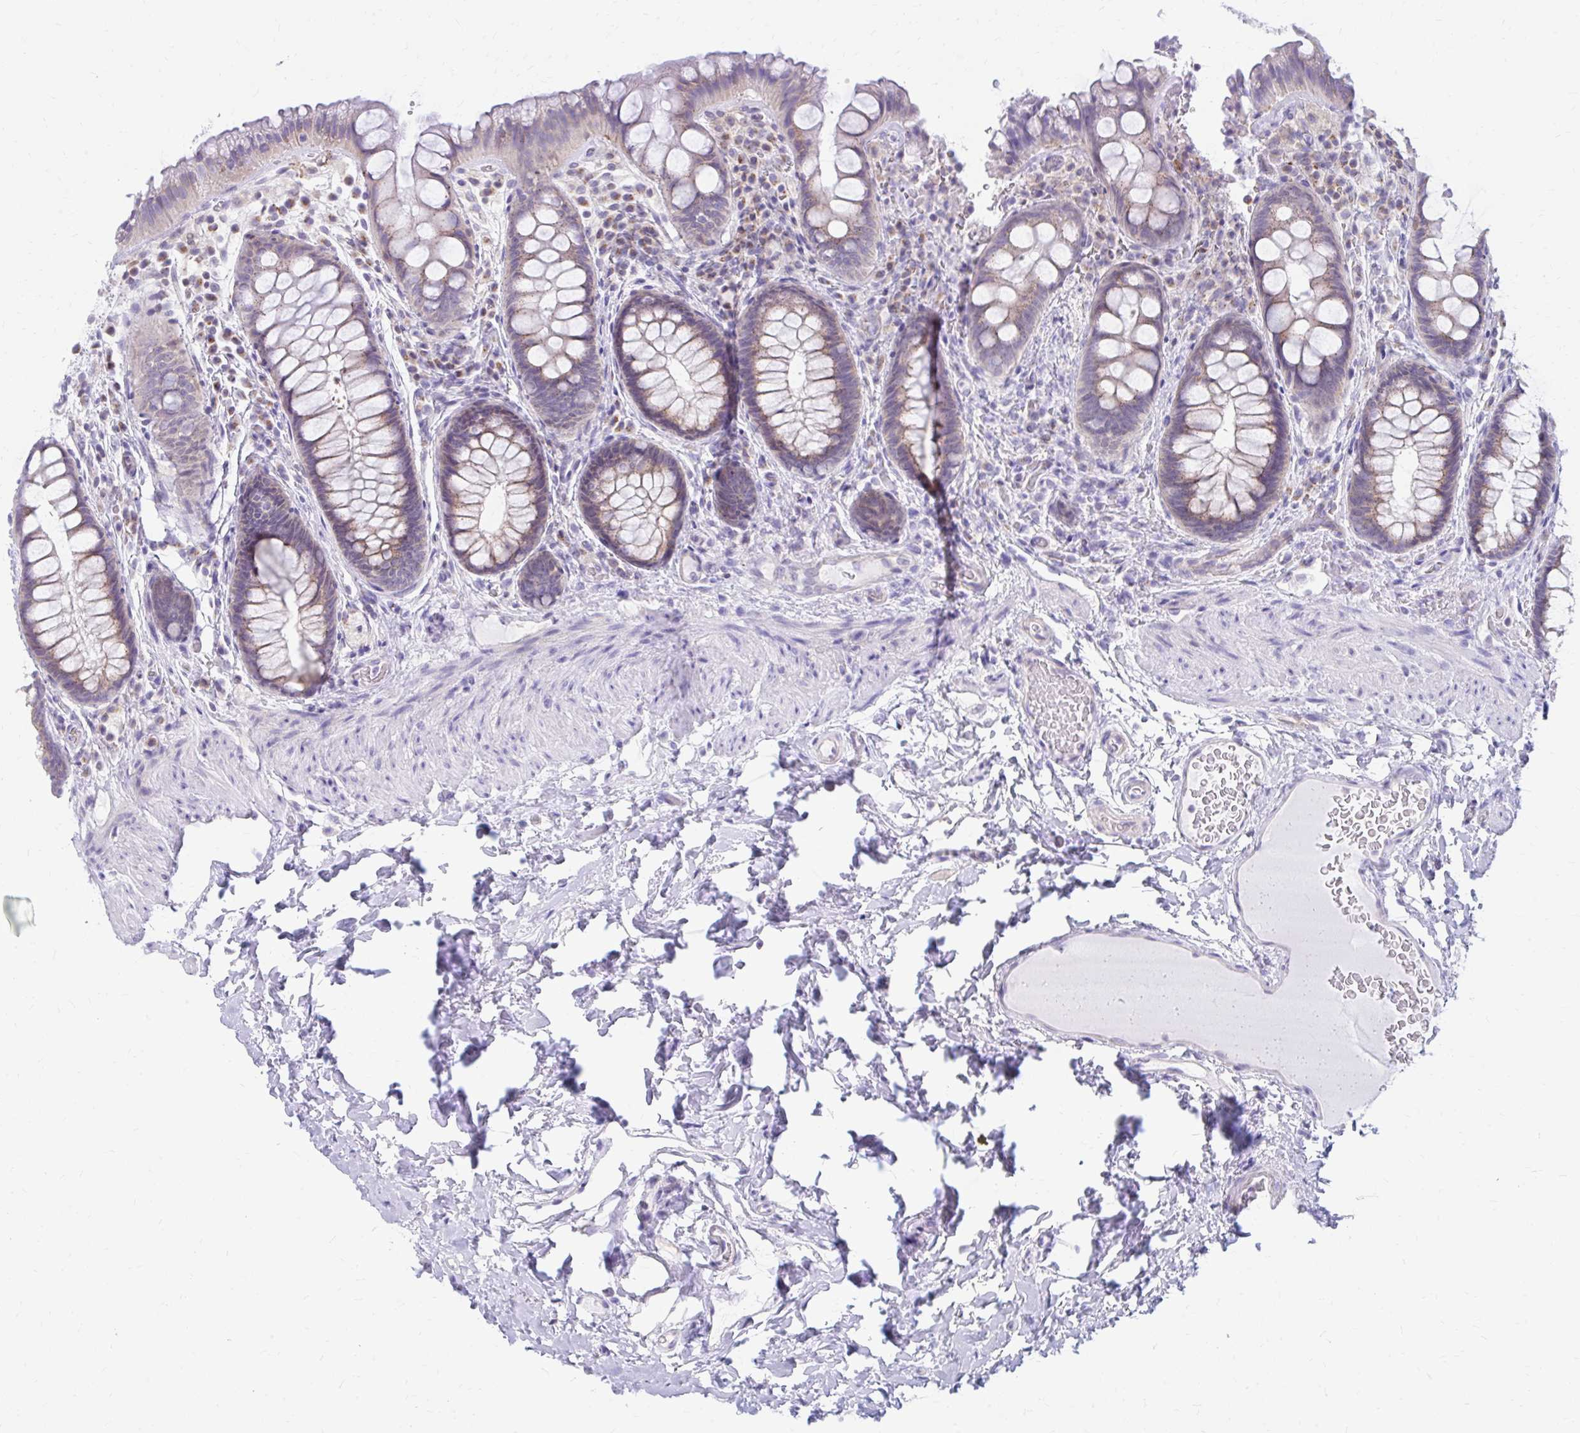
{"staining": {"intensity": "weak", "quantity": "25%-75%", "location": "cytoplasmic/membranous"}, "tissue": "rectum", "cell_type": "Glandular cells", "image_type": "normal", "snomed": [{"axis": "morphology", "description": "Normal tissue, NOS"}, {"axis": "topography", "description": "Rectum"}], "caption": "DAB (3,3'-diaminobenzidine) immunohistochemical staining of benign human rectum demonstrates weak cytoplasmic/membranous protein staining in about 25%-75% of glandular cells.", "gene": "RADIL", "patient": {"sex": "female", "age": 69}}